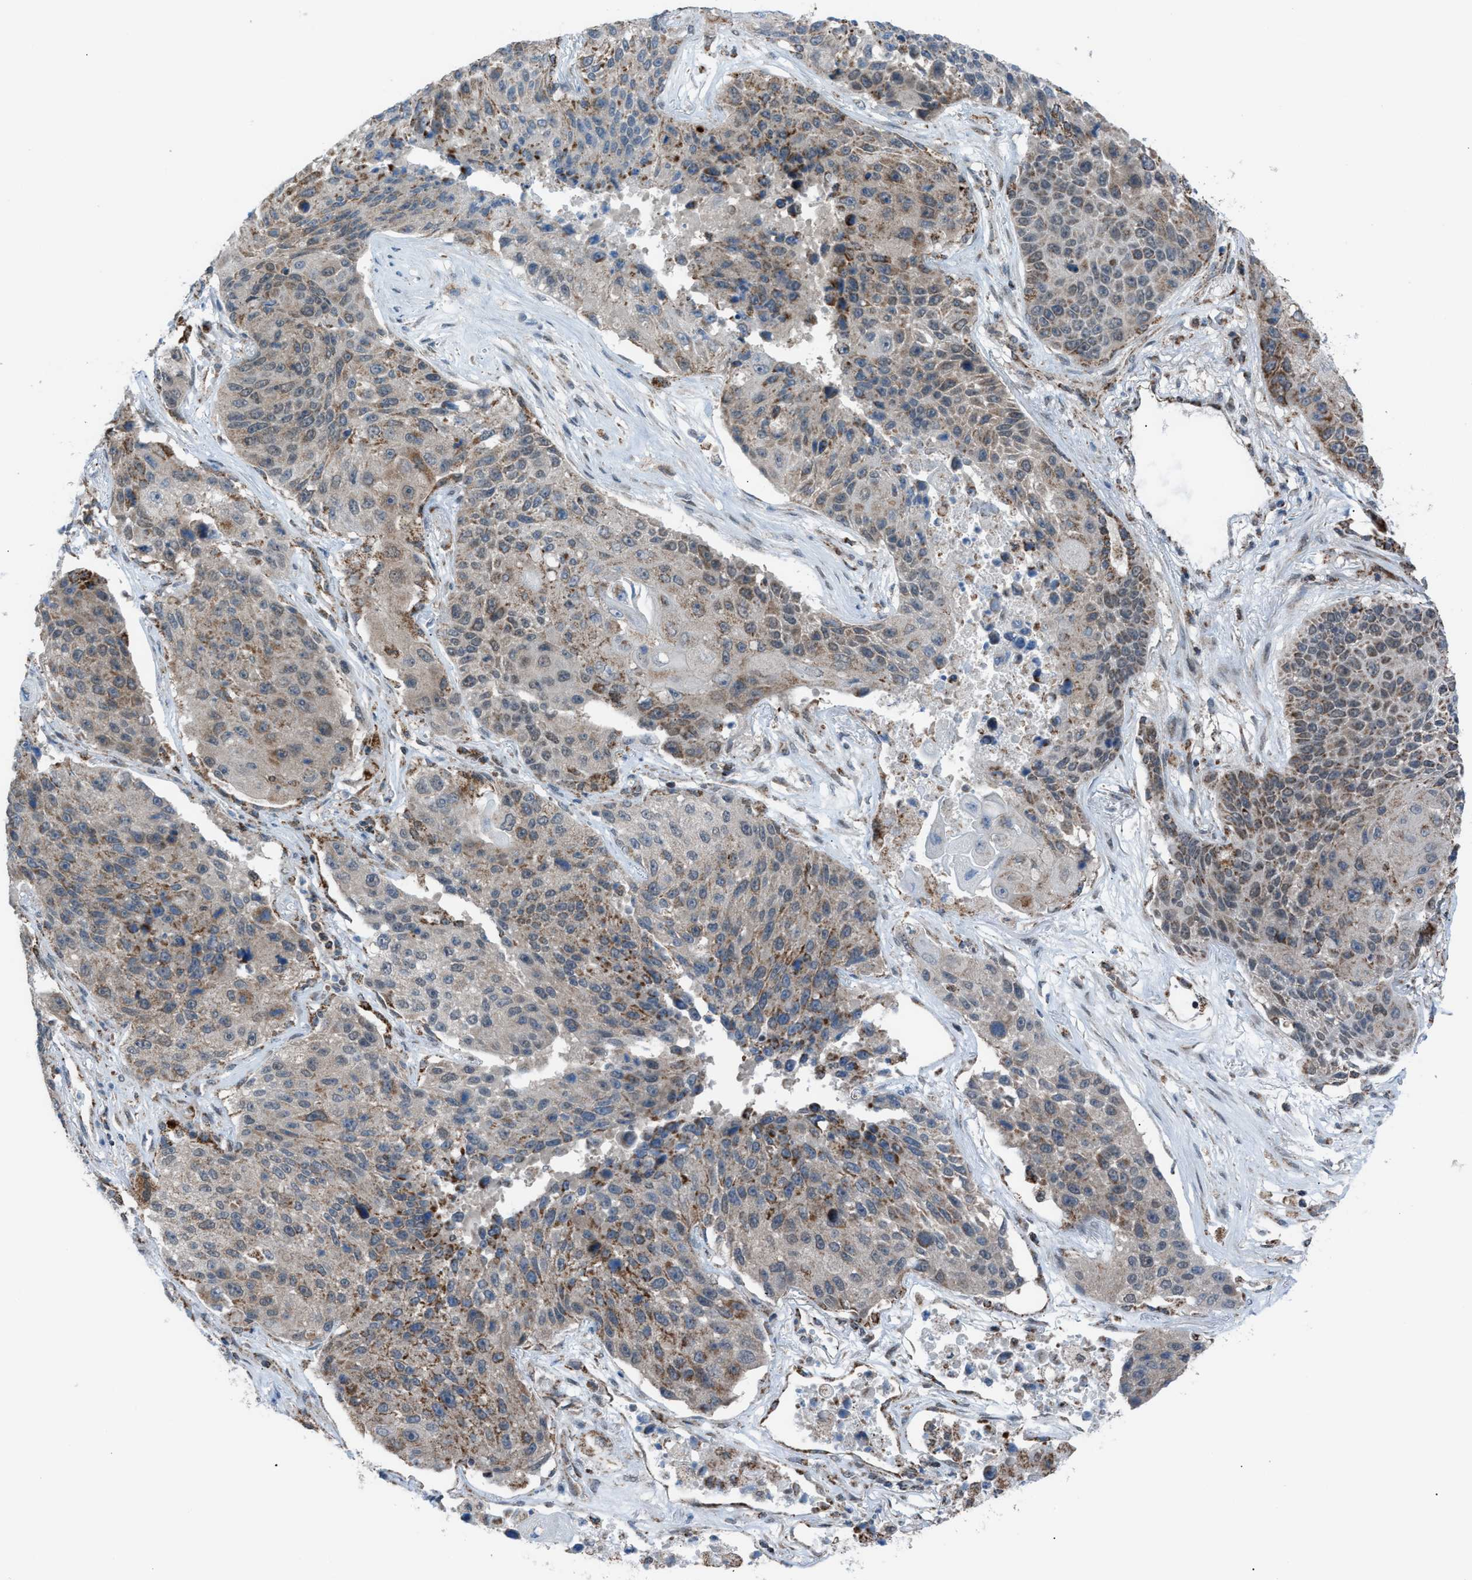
{"staining": {"intensity": "weak", "quantity": "<25%", "location": "cytoplasmic/membranous"}, "tissue": "lung cancer", "cell_type": "Tumor cells", "image_type": "cancer", "snomed": [{"axis": "morphology", "description": "Squamous cell carcinoma, NOS"}, {"axis": "topography", "description": "Lung"}], "caption": "Immunohistochemistry (IHC) photomicrograph of human lung cancer (squamous cell carcinoma) stained for a protein (brown), which reveals no positivity in tumor cells.", "gene": "SRM", "patient": {"sex": "male", "age": 61}}